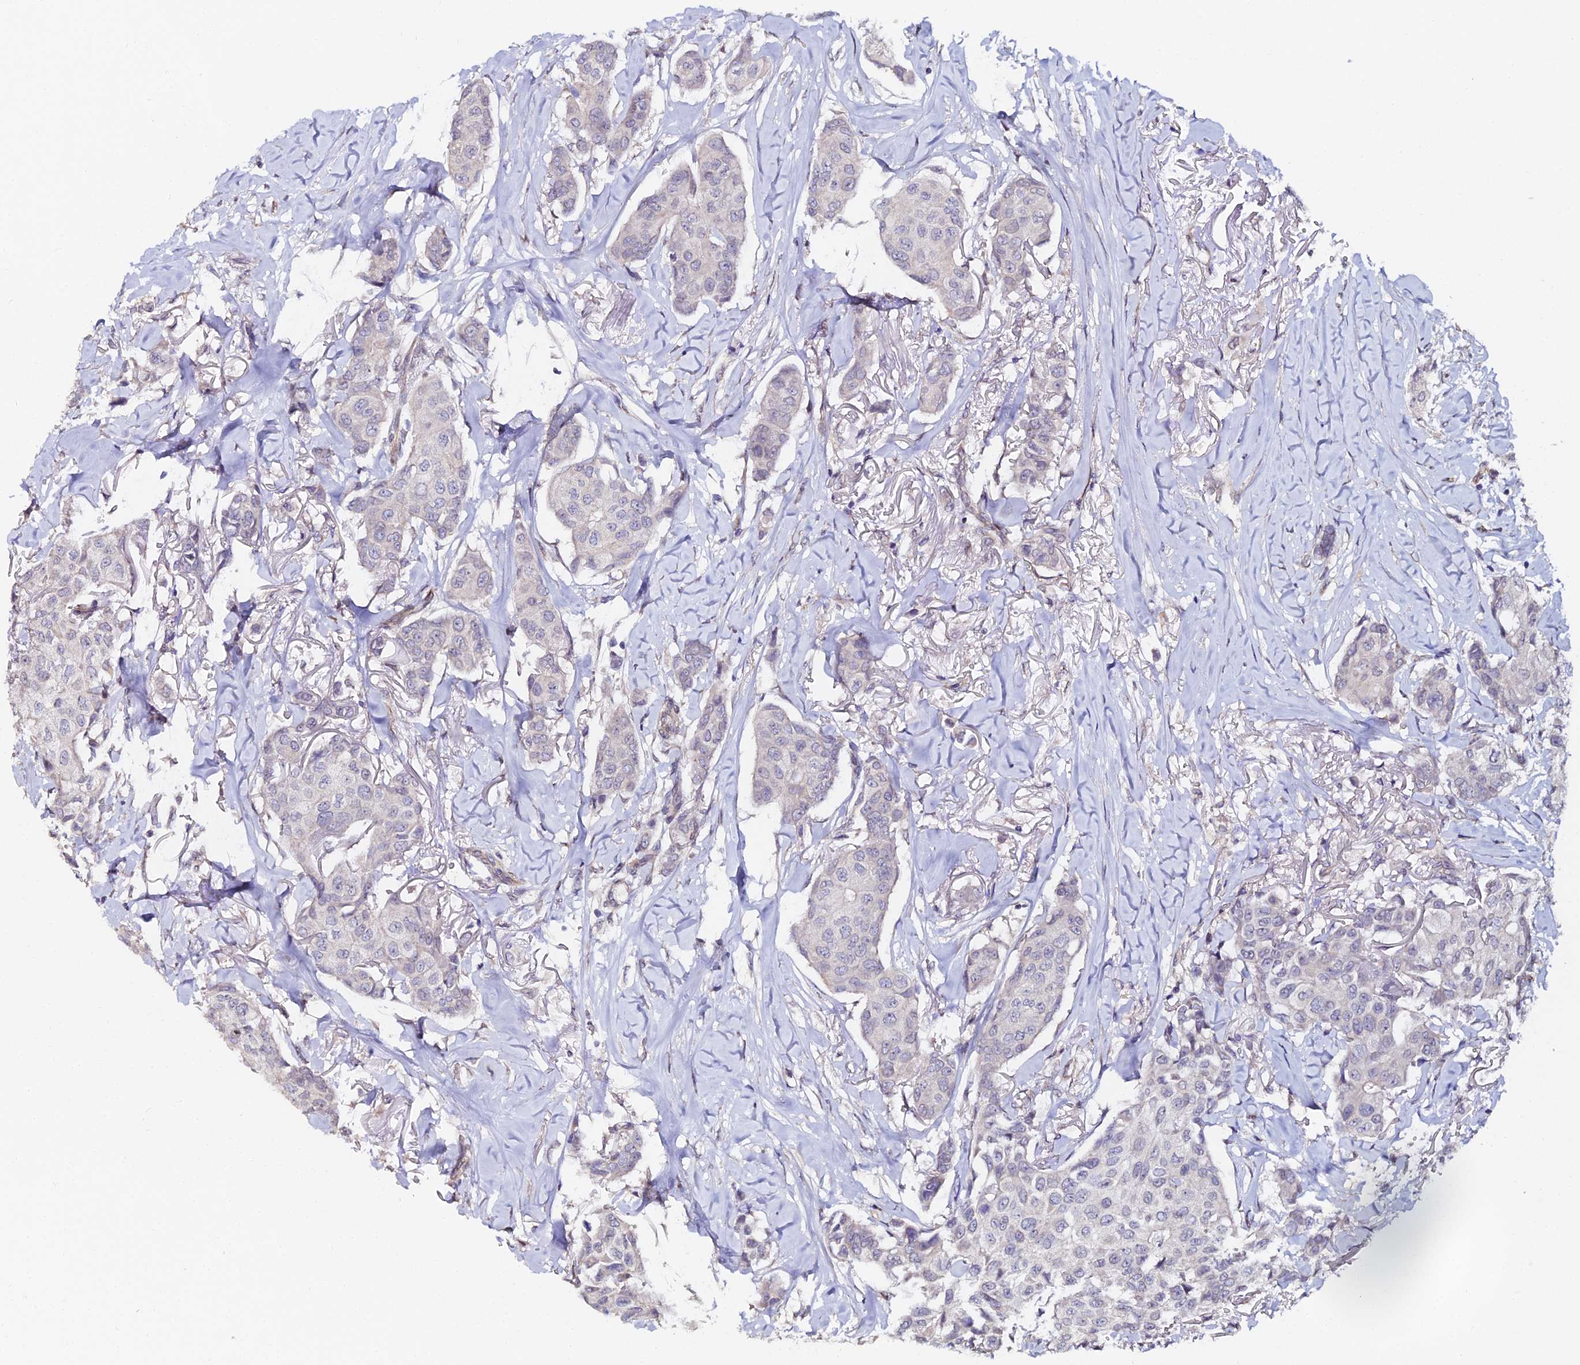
{"staining": {"intensity": "negative", "quantity": "none", "location": "none"}, "tissue": "breast cancer", "cell_type": "Tumor cells", "image_type": "cancer", "snomed": [{"axis": "morphology", "description": "Duct carcinoma"}, {"axis": "topography", "description": "Breast"}], "caption": "Intraductal carcinoma (breast) was stained to show a protein in brown. There is no significant expression in tumor cells. (Immunohistochemistry, brightfield microscopy, high magnification).", "gene": "C4orf19", "patient": {"sex": "female", "age": 80}}